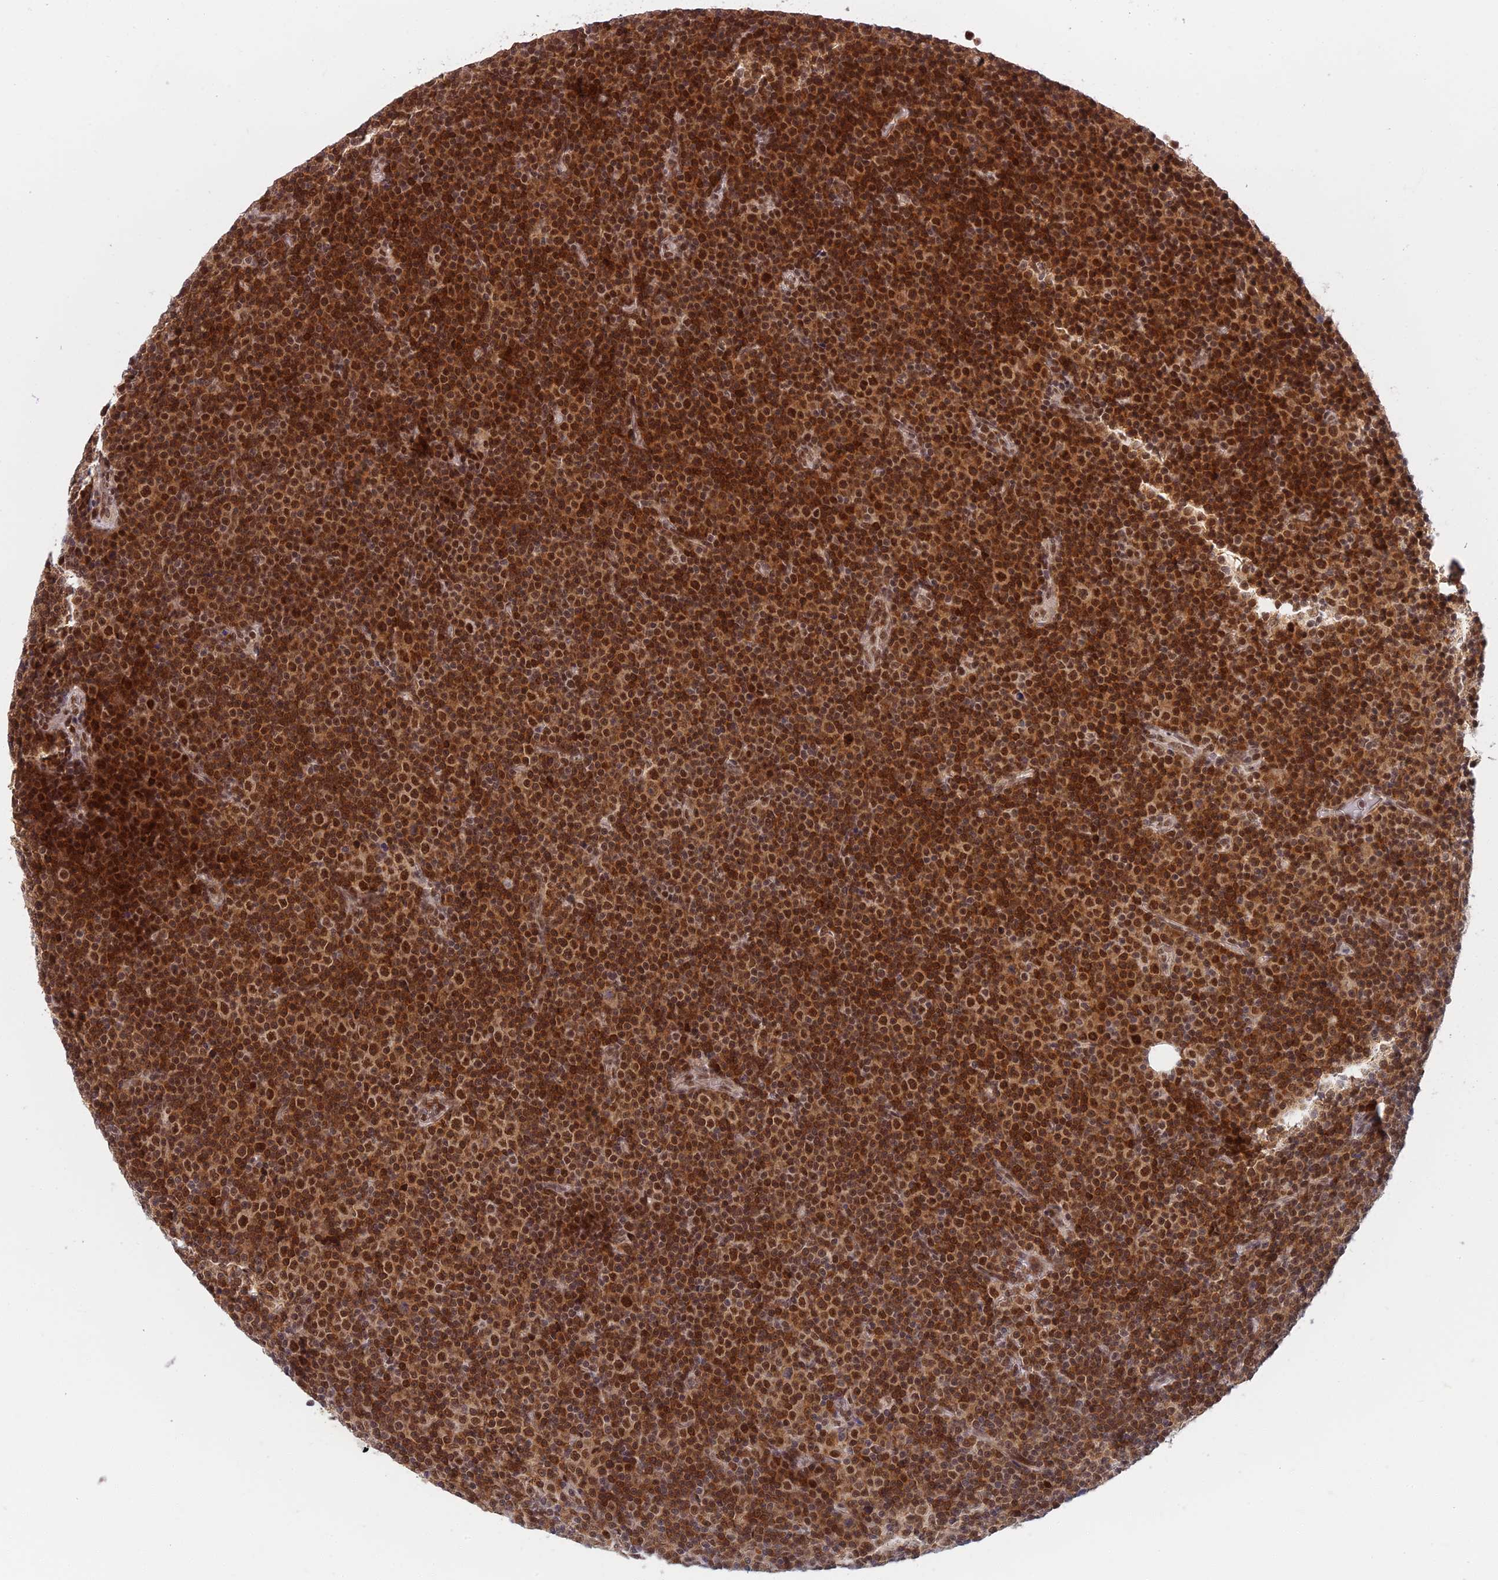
{"staining": {"intensity": "strong", "quantity": ">75%", "location": "cytoplasmic/membranous,nuclear"}, "tissue": "lymphoma", "cell_type": "Tumor cells", "image_type": "cancer", "snomed": [{"axis": "morphology", "description": "Malignant lymphoma, non-Hodgkin's type, Low grade"}, {"axis": "topography", "description": "Lymph node"}], "caption": "Immunohistochemical staining of lymphoma demonstrates strong cytoplasmic/membranous and nuclear protein expression in about >75% of tumor cells.", "gene": "TCEA2", "patient": {"sex": "female", "age": 67}}